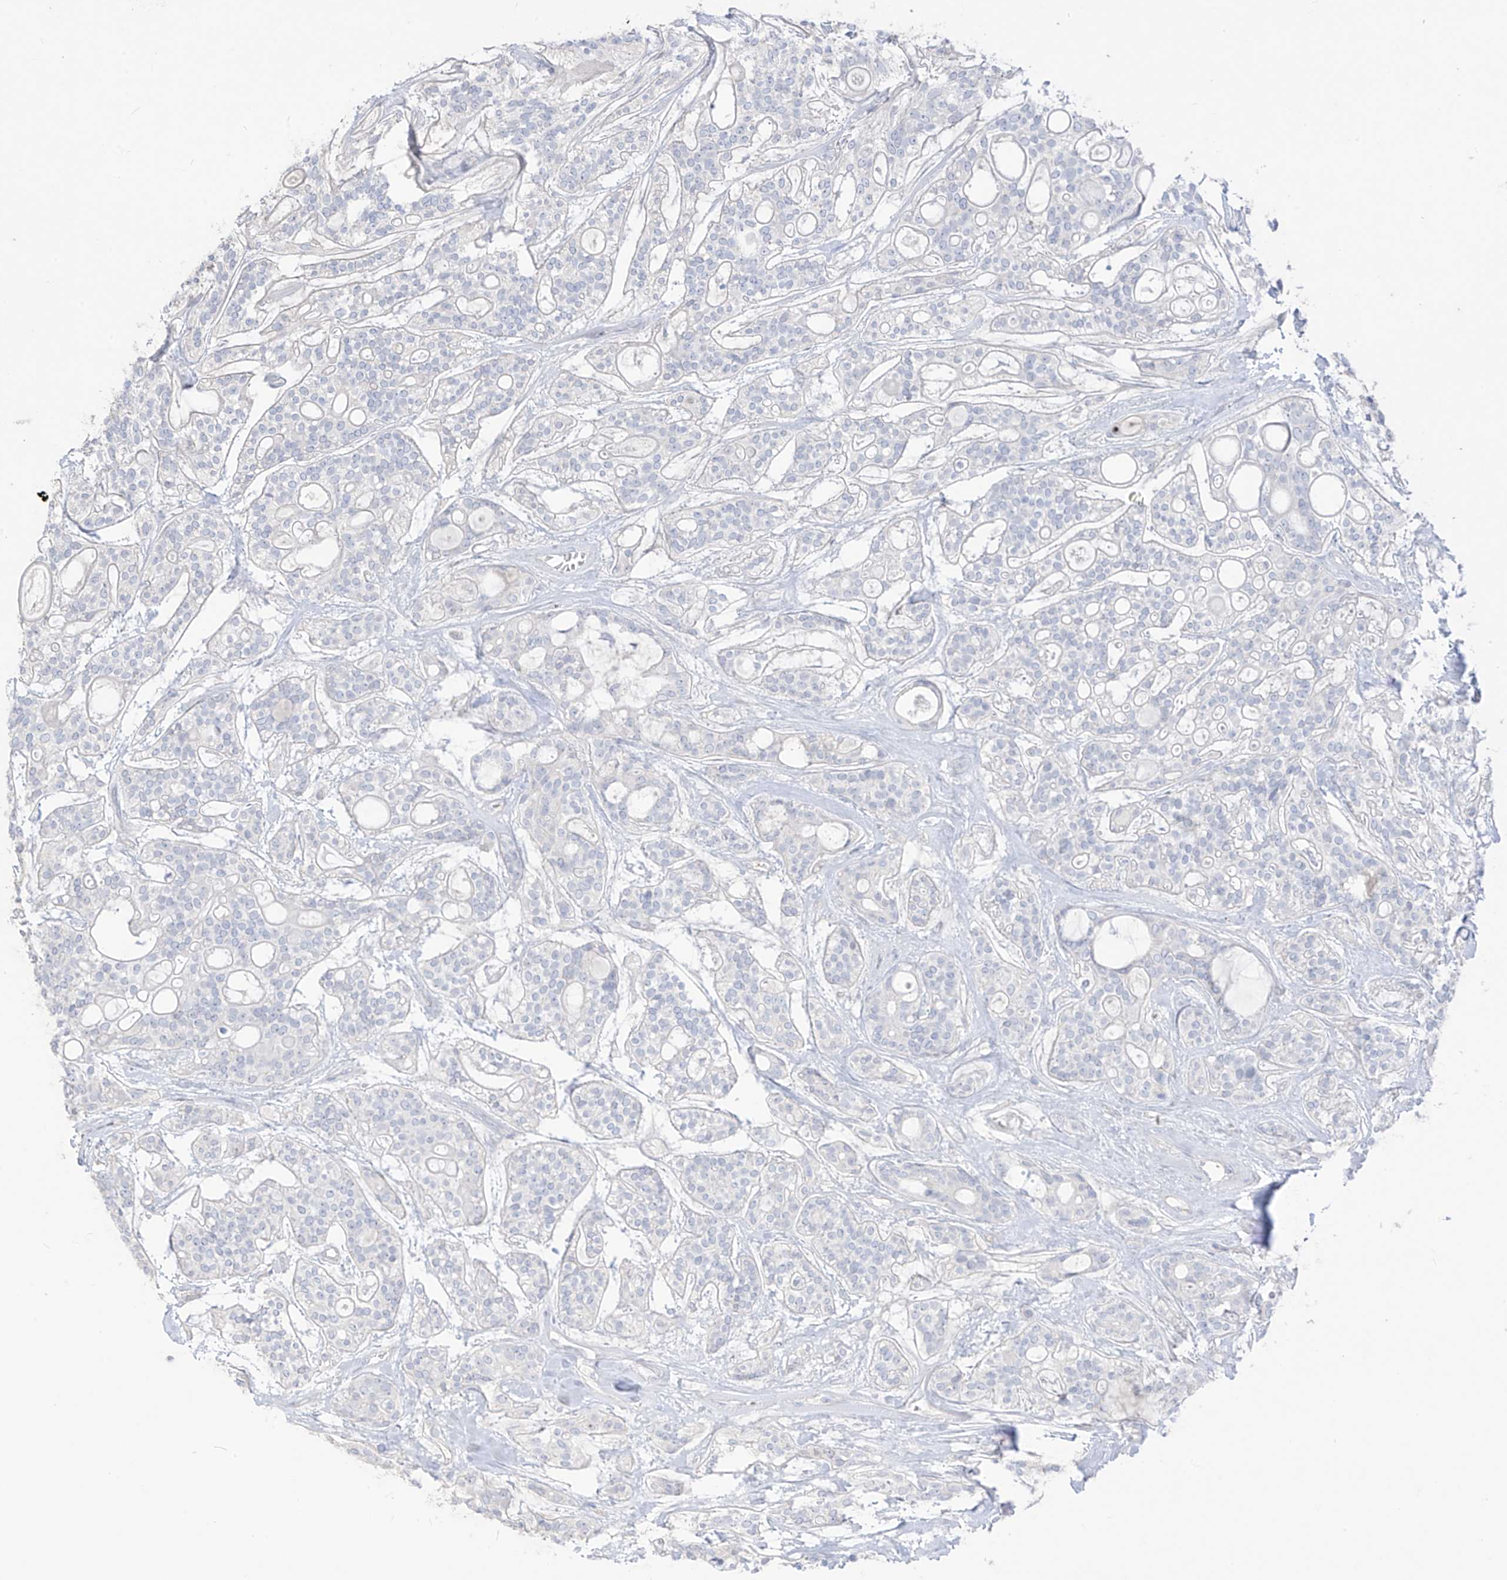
{"staining": {"intensity": "negative", "quantity": "none", "location": "none"}, "tissue": "head and neck cancer", "cell_type": "Tumor cells", "image_type": "cancer", "snomed": [{"axis": "morphology", "description": "Adenocarcinoma, NOS"}, {"axis": "topography", "description": "Head-Neck"}], "caption": "There is no significant positivity in tumor cells of head and neck cancer.", "gene": "ASPRV1", "patient": {"sex": "male", "age": 66}}